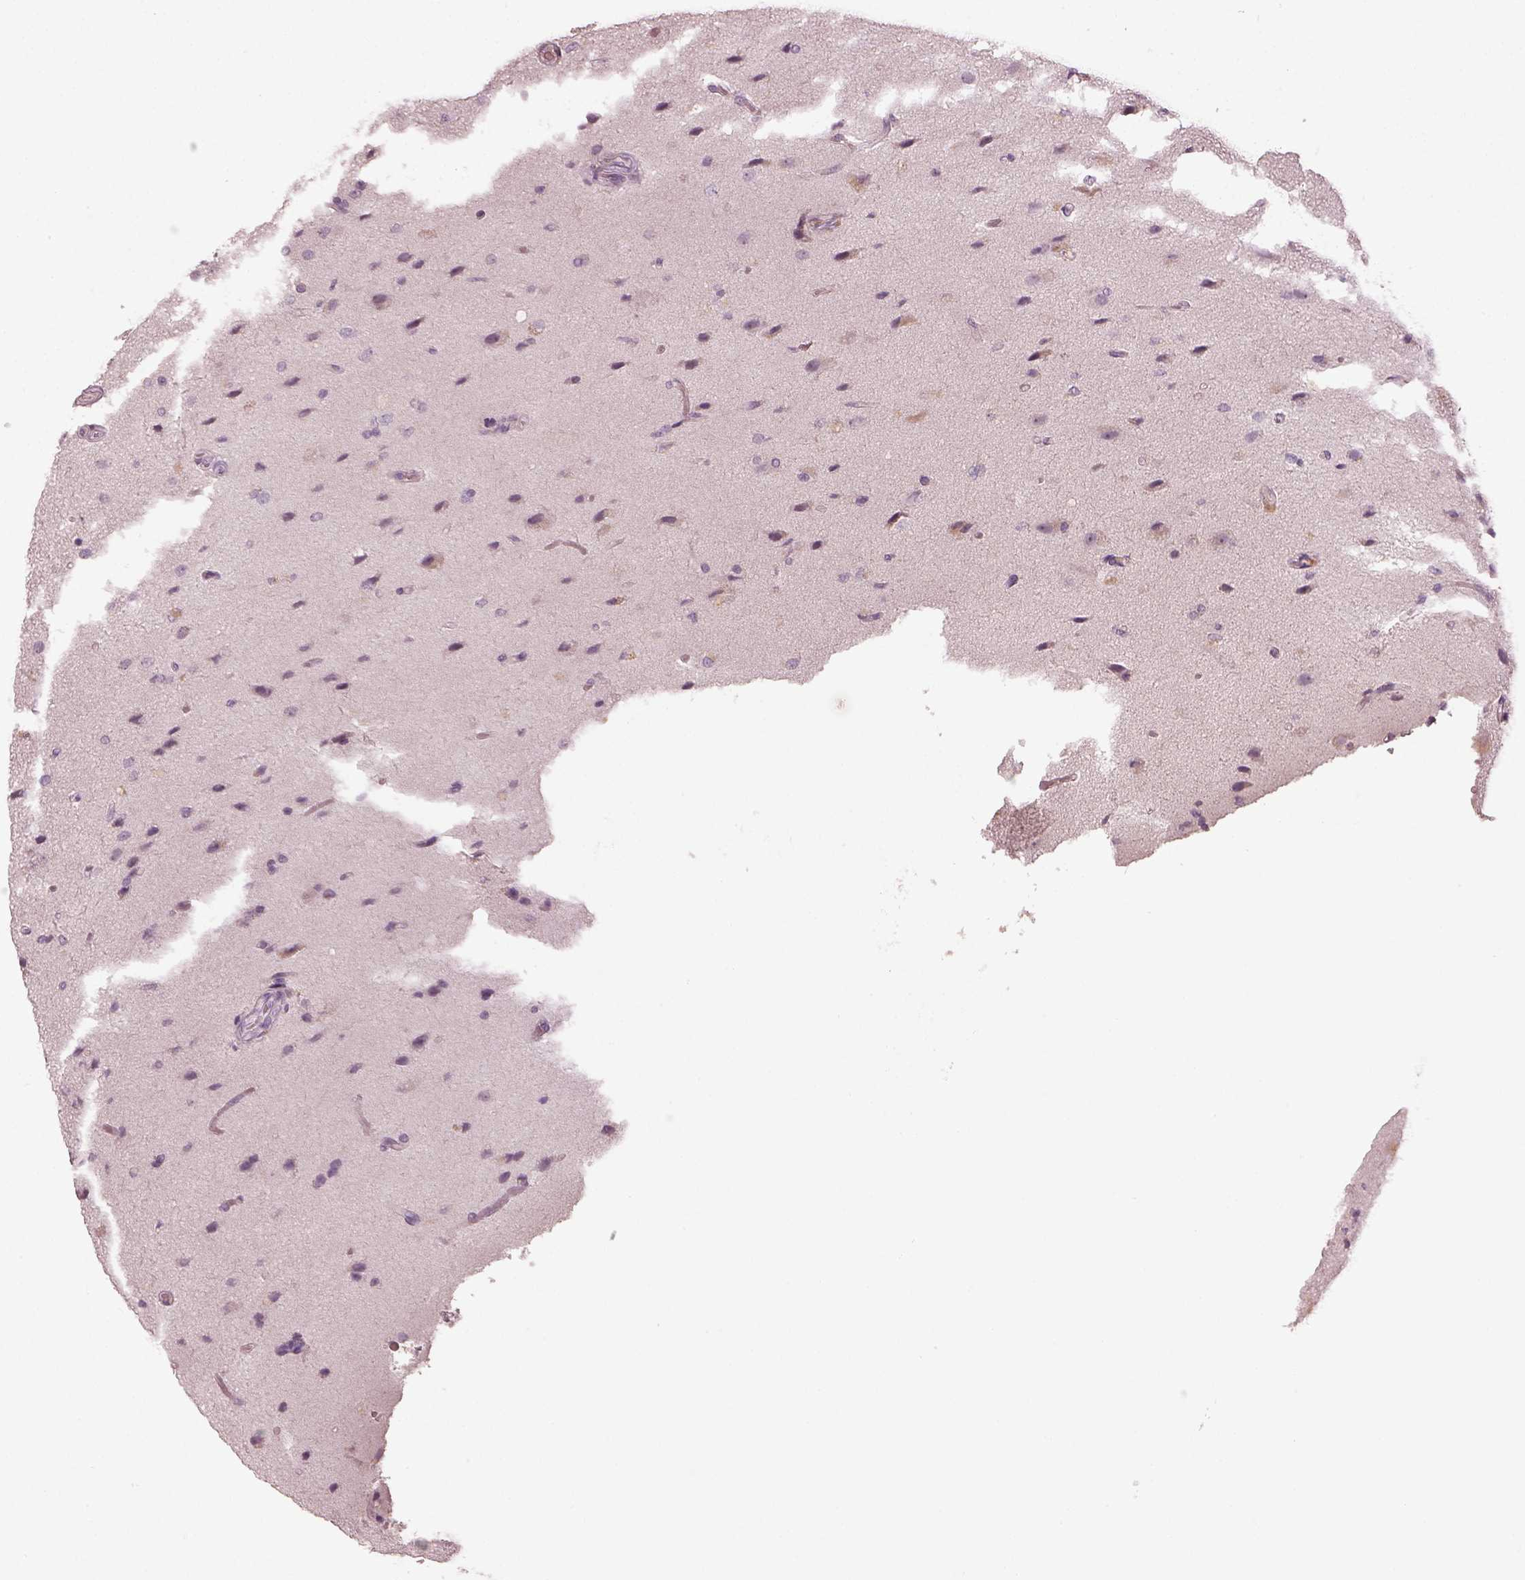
{"staining": {"intensity": "negative", "quantity": "none", "location": "none"}, "tissue": "glioma", "cell_type": "Tumor cells", "image_type": "cancer", "snomed": [{"axis": "morphology", "description": "Glioma, malignant, High grade"}, {"axis": "topography", "description": "Brain"}], "caption": "Tumor cells show no significant protein expression in high-grade glioma (malignant). (IHC, brightfield microscopy, high magnification).", "gene": "SPATA6L", "patient": {"sex": "male", "age": 68}}